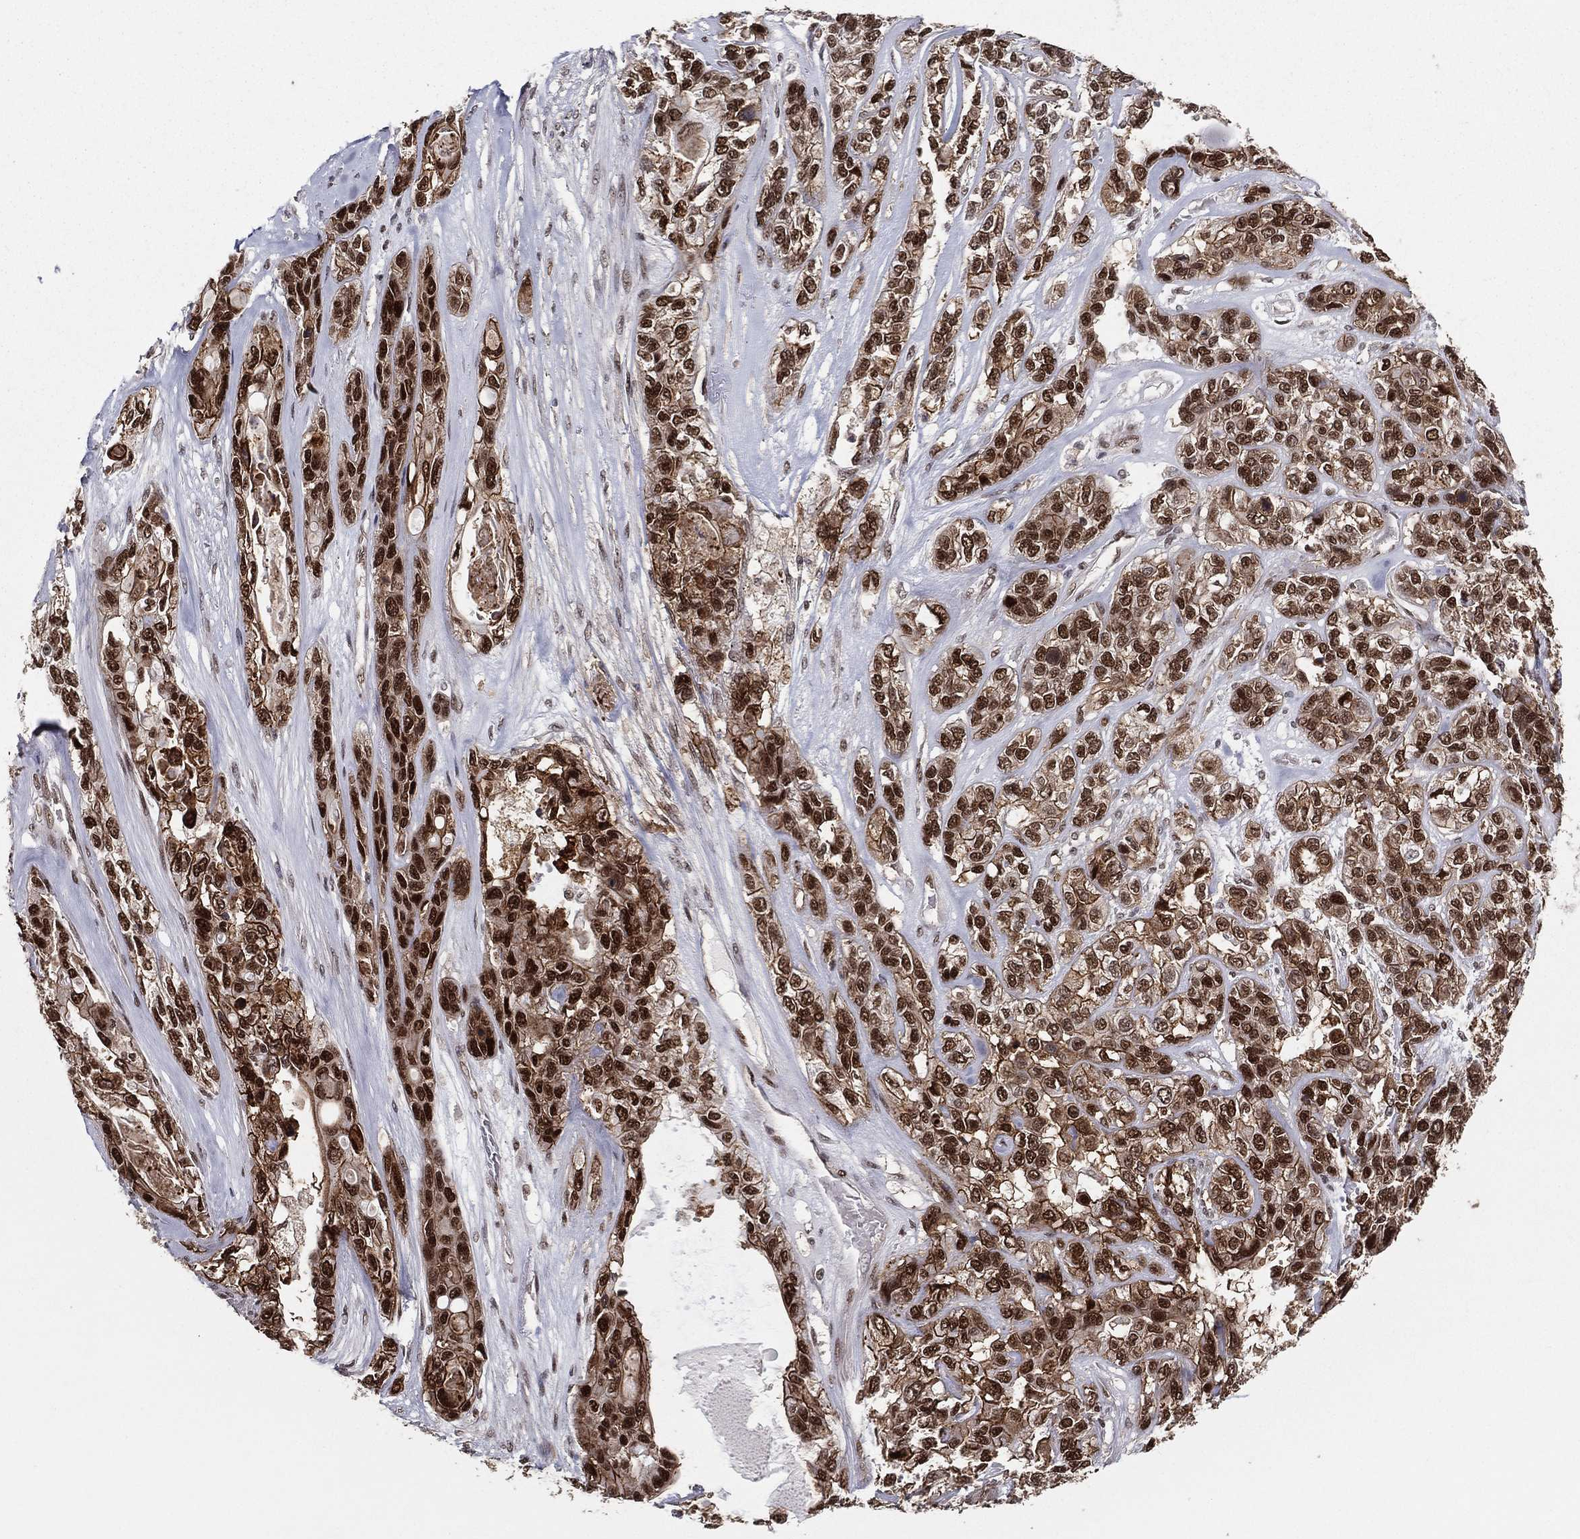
{"staining": {"intensity": "strong", "quantity": ">75%", "location": "nuclear"}, "tissue": "lung cancer", "cell_type": "Tumor cells", "image_type": "cancer", "snomed": [{"axis": "morphology", "description": "Squamous cell carcinoma, NOS"}, {"axis": "topography", "description": "Lung"}], "caption": "Approximately >75% of tumor cells in lung cancer (squamous cell carcinoma) display strong nuclear protein positivity as visualized by brown immunohistochemical staining.", "gene": "GPALPP1", "patient": {"sex": "female", "age": 70}}